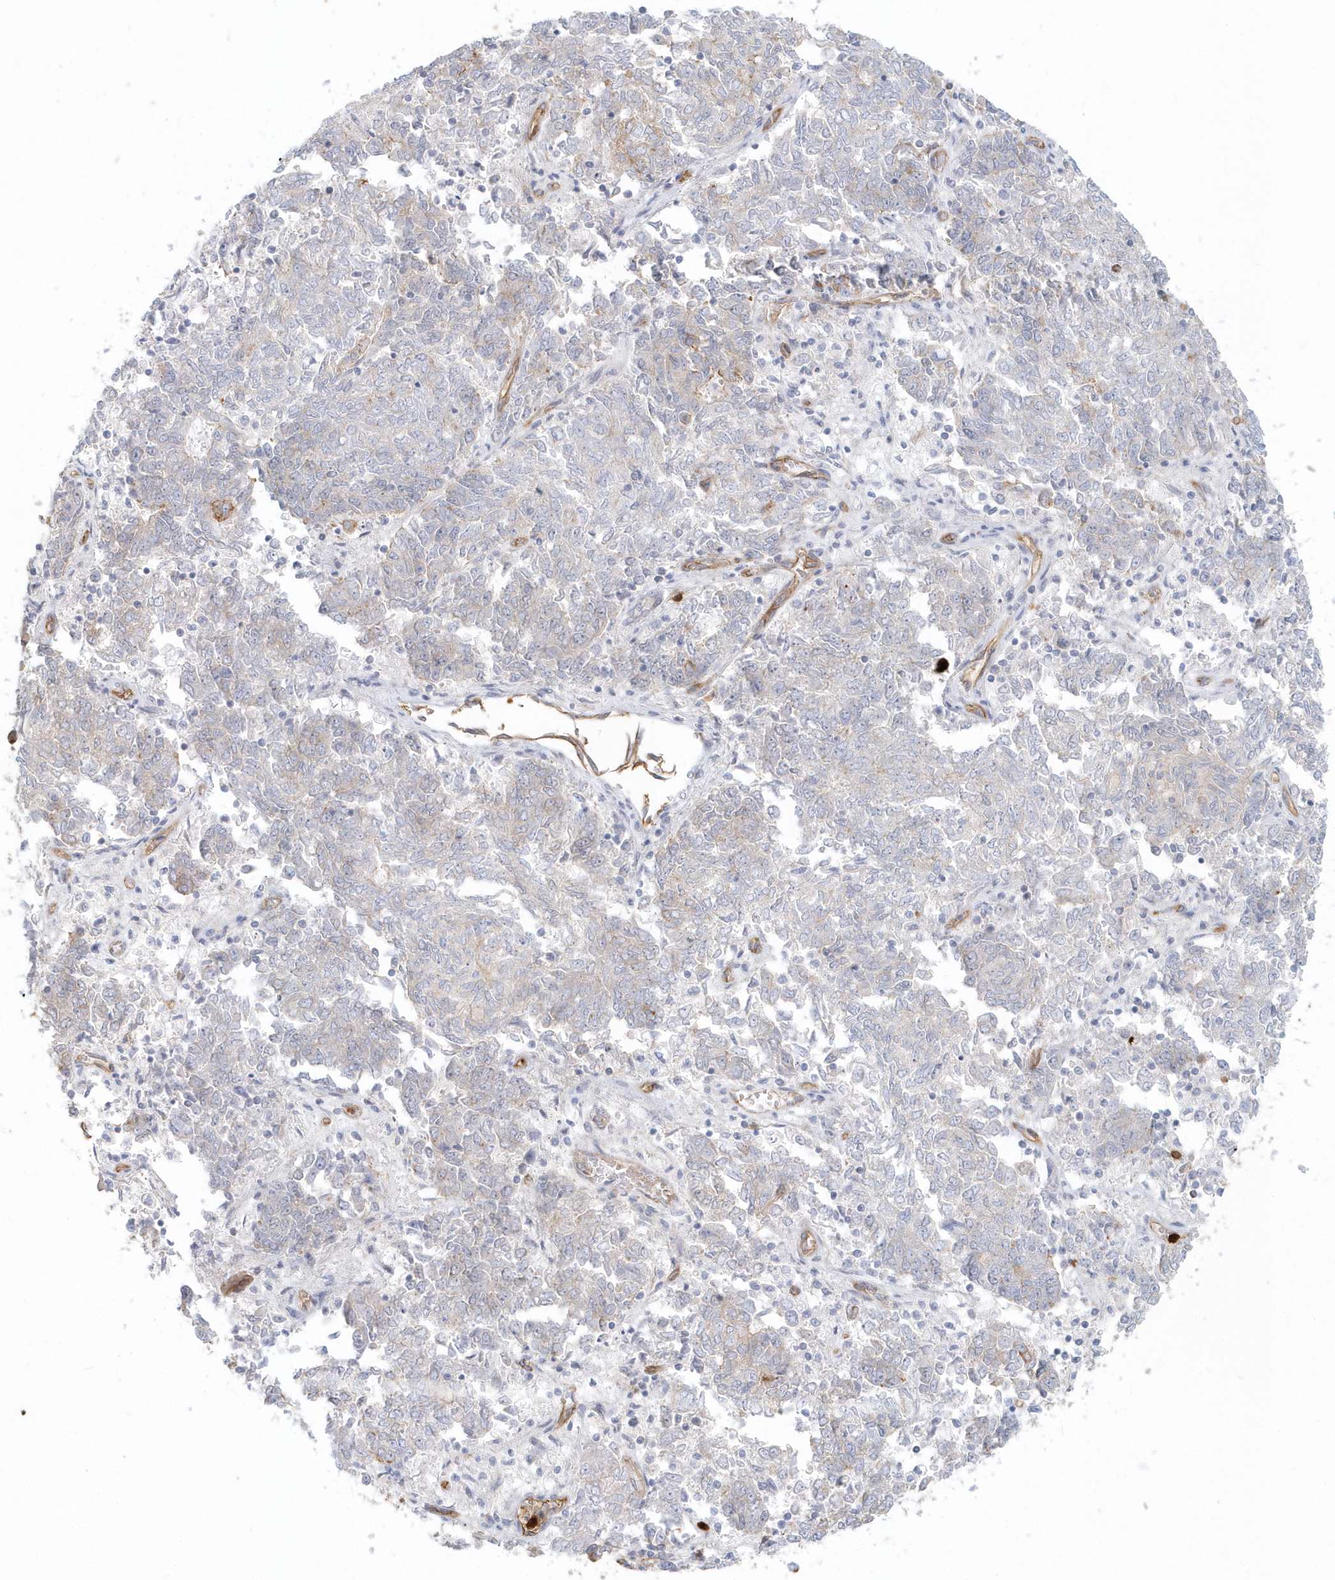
{"staining": {"intensity": "negative", "quantity": "none", "location": "none"}, "tissue": "endometrial cancer", "cell_type": "Tumor cells", "image_type": "cancer", "snomed": [{"axis": "morphology", "description": "Adenocarcinoma, NOS"}, {"axis": "topography", "description": "Endometrium"}], "caption": "The histopathology image exhibits no staining of tumor cells in endometrial cancer.", "gene": "DNAH1", "patient": {"sex": "female", "age": 80}}